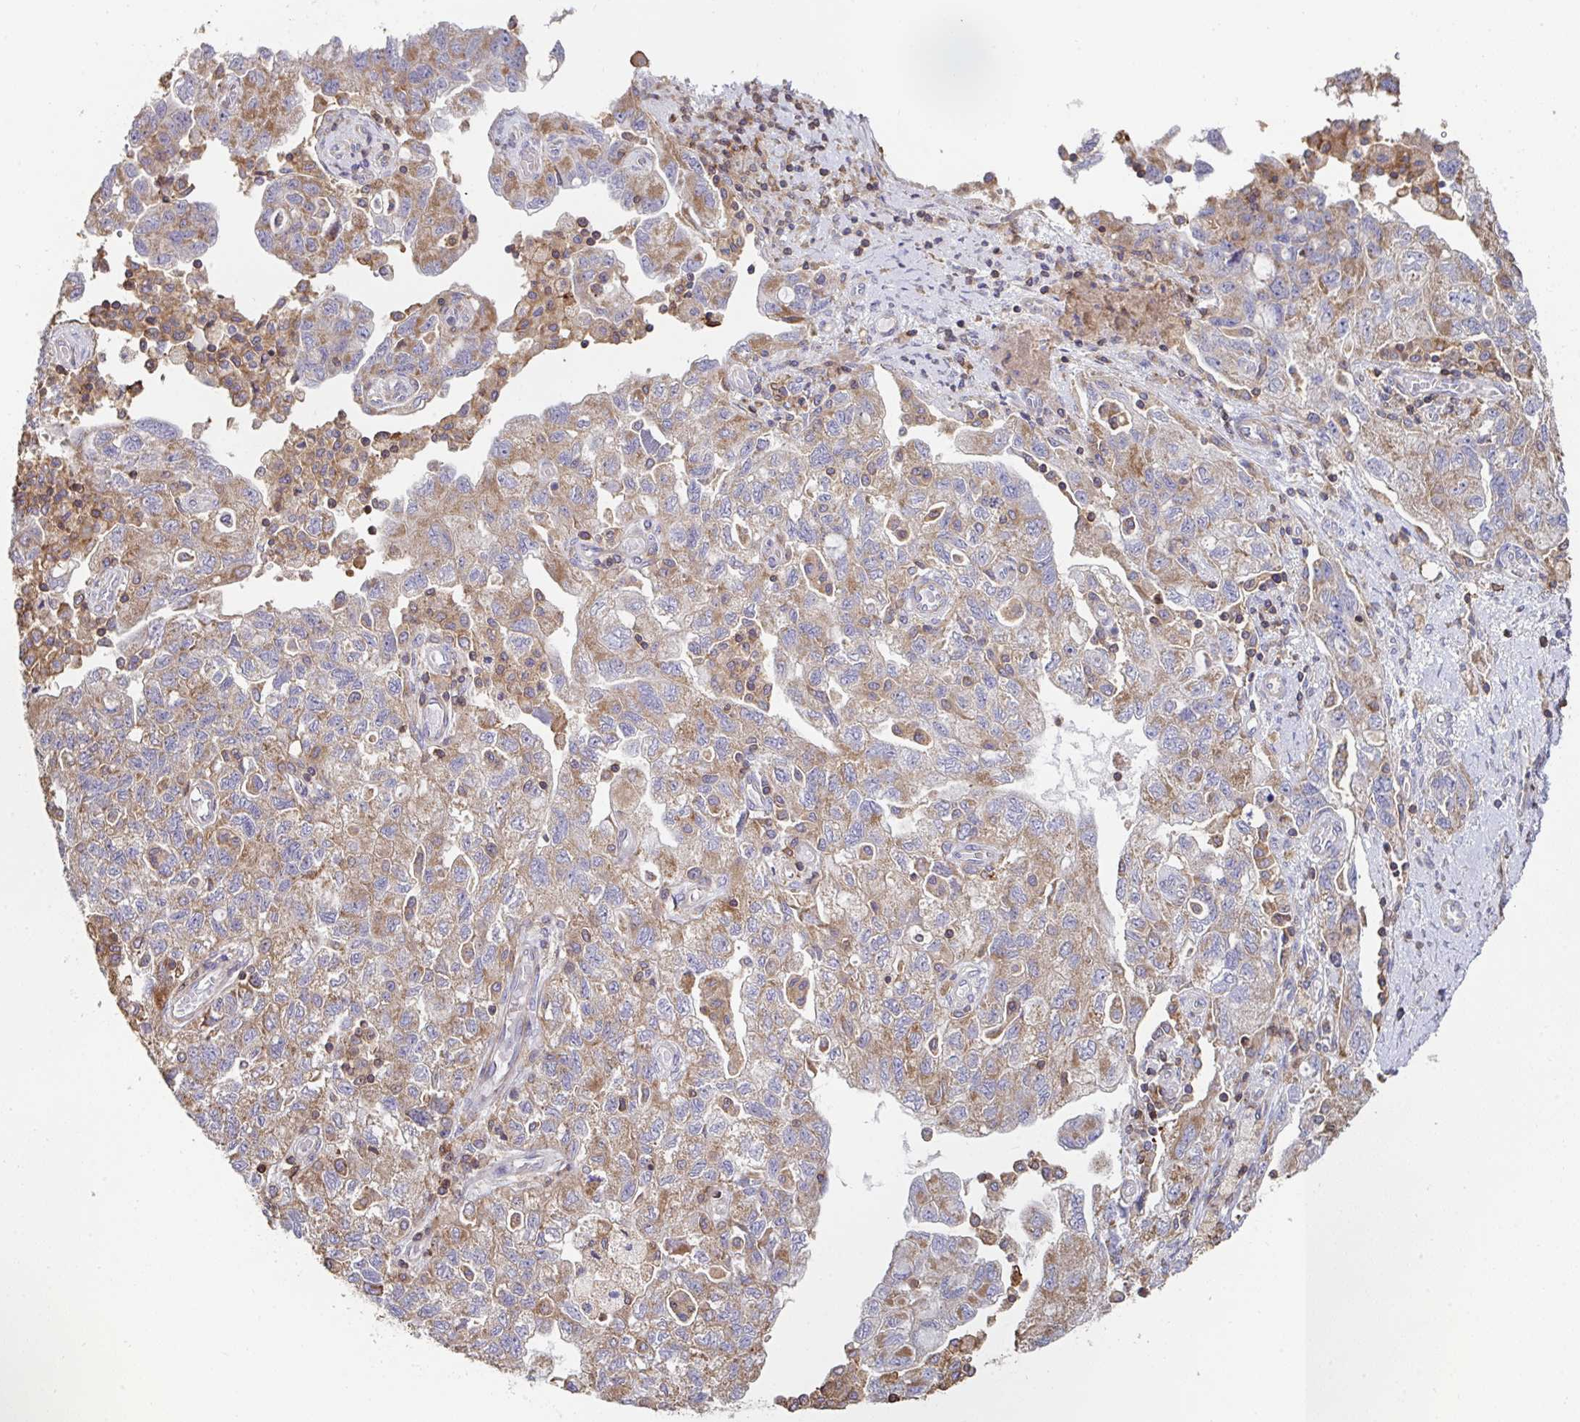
{"staining": {"intensity": "moderate", "quantity": ">75%", "location": "cytoplasmic/membranous"}, "tissue": "ovarian cancer", "cell_type": "Tumor cells", "image_type": "cancer", "snomed": [{"axis": "morphology", "description": "Carcinoma, NOS"}, {"axis": "morphology", "description": "Cystadenocarcinoma, serous, NOS"}, {"axis": "topography", "description": "Ovary"}], "caption": "Serous cystadenocarcinoma (ovarian) stained with DAB IHC displays medium levels of moderate cytoplasmic/membranous expression in about >75% of tumor cells.", "gene": "DZANK1", "patient": {"sex": "female", "age": 69}}